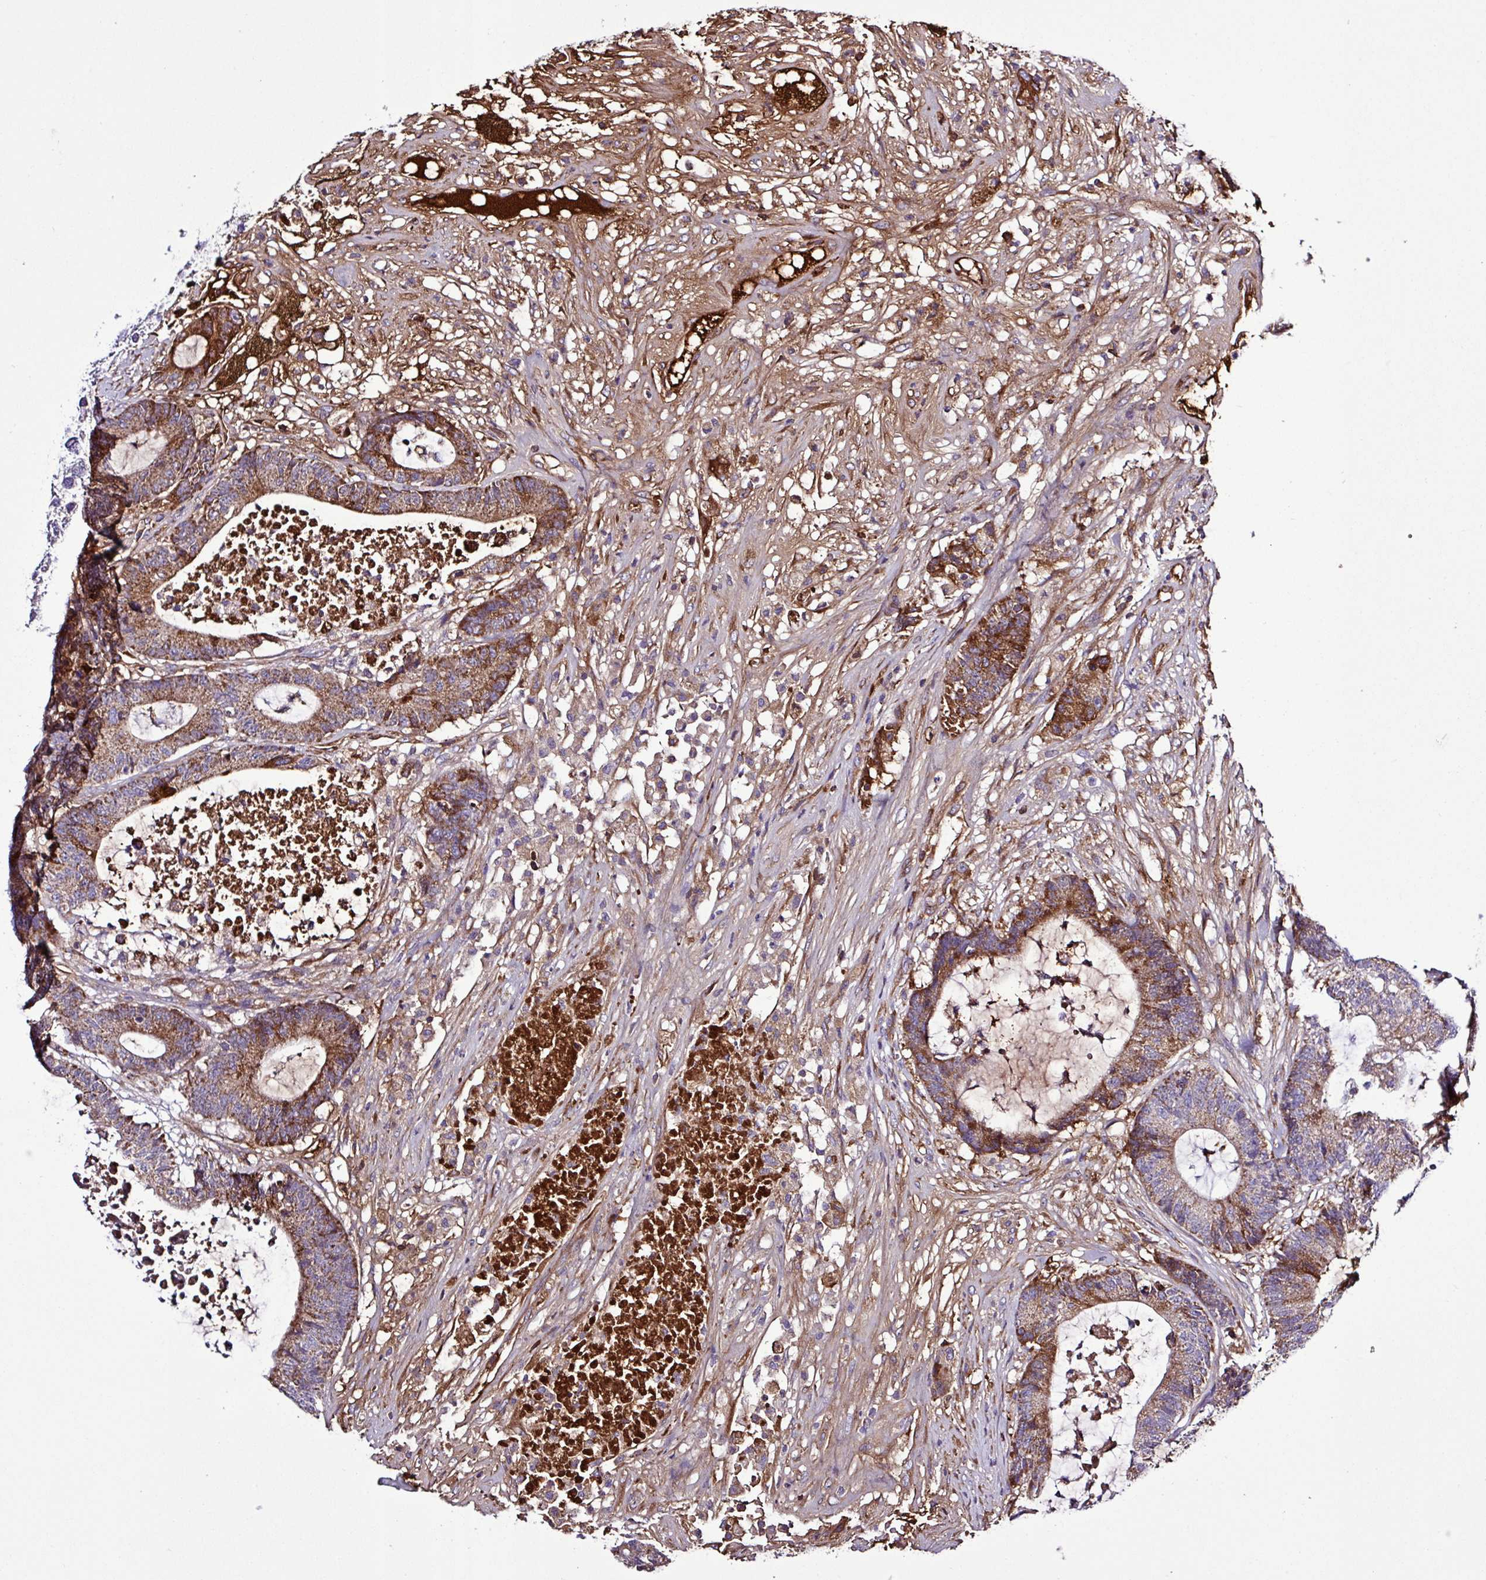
{"staining": {"intensity": "moderate", "quantity": ">75%", "location": "cytoplasmic/membranous"}, "tissue": "colorectal cancer", "cell_type": "Tumor cells", "image_type": "cancer", "snomed": [{"axis": "morphology", "description": "Adenocarcinoma, NOS"}, {"axis": "topography", "description": "Colon"}], "caption": "Immunohistochemical staining of human adenocarcinoma (colorectal) reveals medium levels of moderate cytoplasmic/membranous protein staining in about >75% of tumor cells.", "gene": "CWH43", "patient": {"sex": "female", "age": 84}}